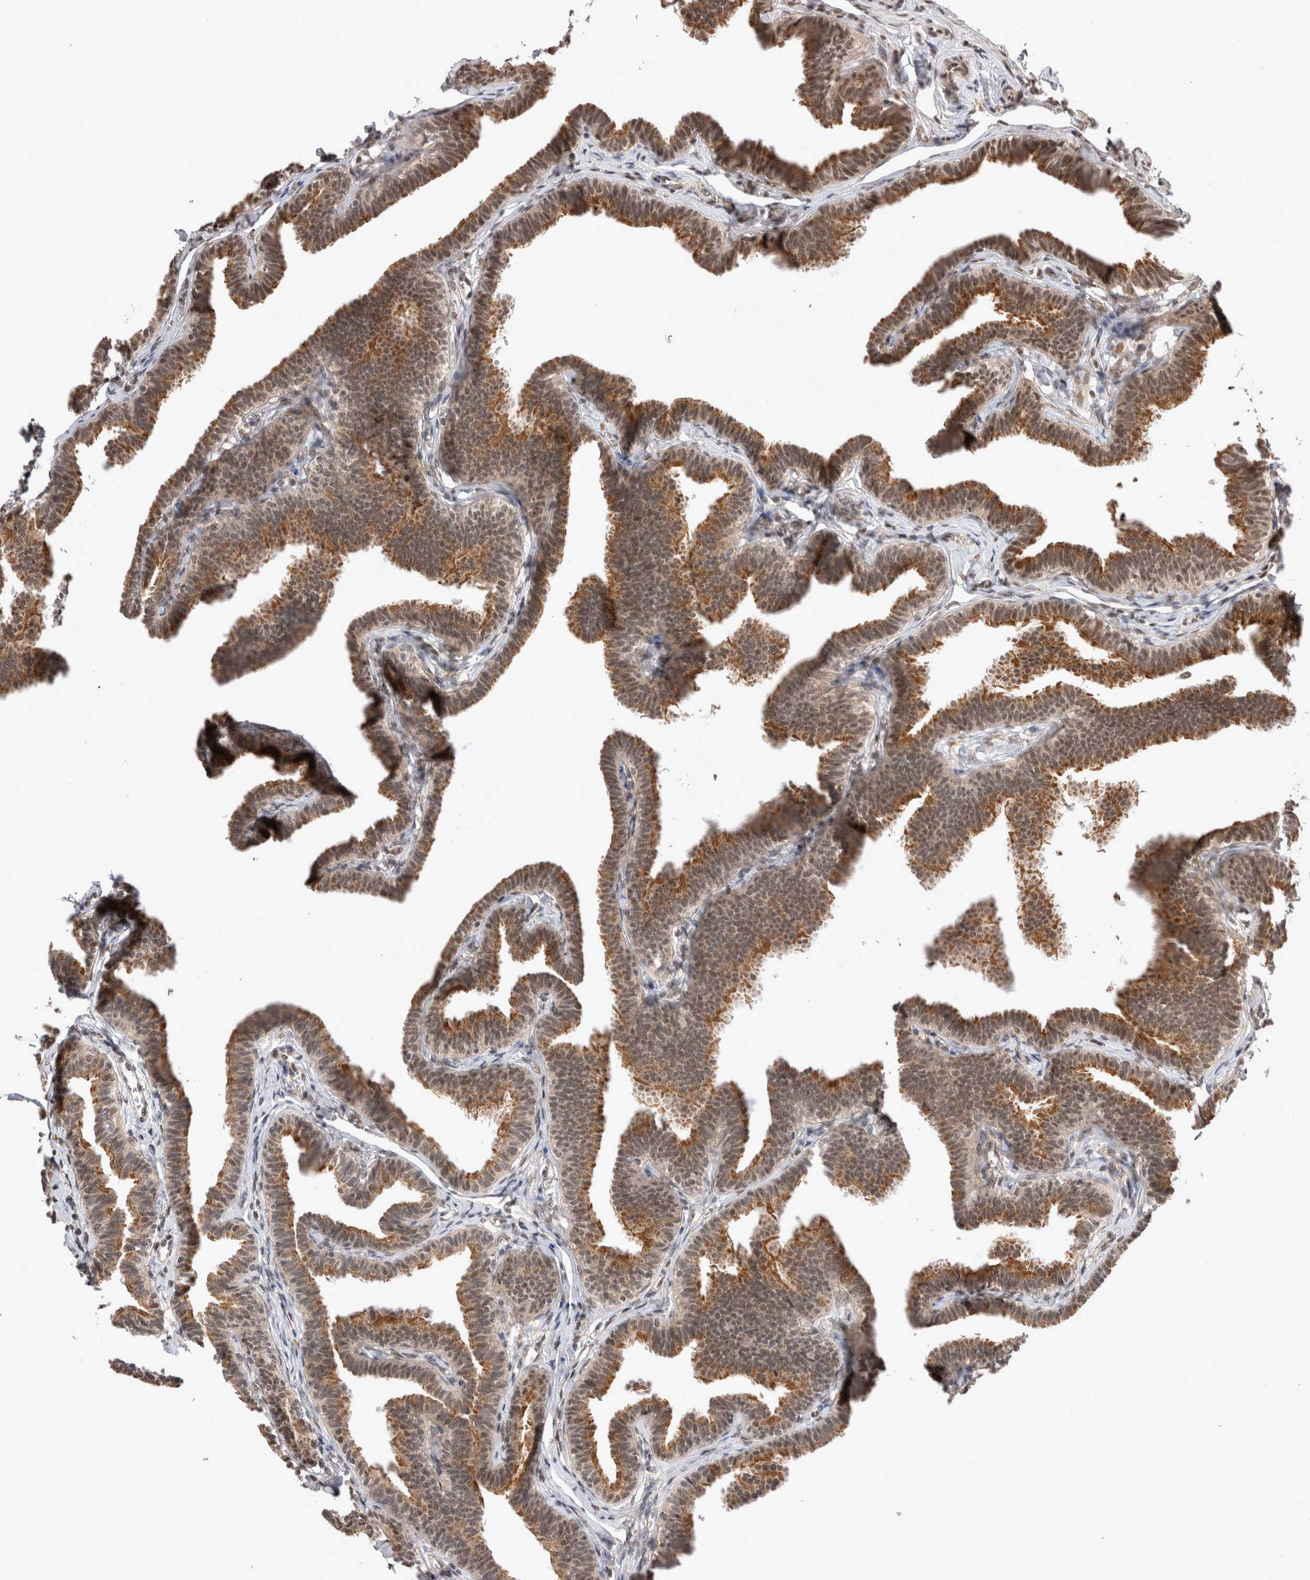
{"staining": {"intensity": "moderate", "quantity": ">75%", "location": "cytoplasmic/membranous,nuclear"}, "tissue": "fallopian tube", "cell_type": "Glandular cells", "image_type": "normal", "snomed": [{"axis": "morphology", "description": "Normal tissue, NOS"}, {"axis": "topography", "description": "Fallopian tube"}, {"axis": "topography", "description": "Ovary"}], "caption": "The photomicrograph exhibits staining of benign fallopian tube, revealing moderate cytoplasmic/membranous,nuclear protein staining (brown color) within glandular cells. The staining is performed using DAB brown chromogen to label protein expression. The nuclei are counter-stained blue using hematoxylin.", "gene": "TMEM65", "patient": {"sex": "female", "age": 23}}